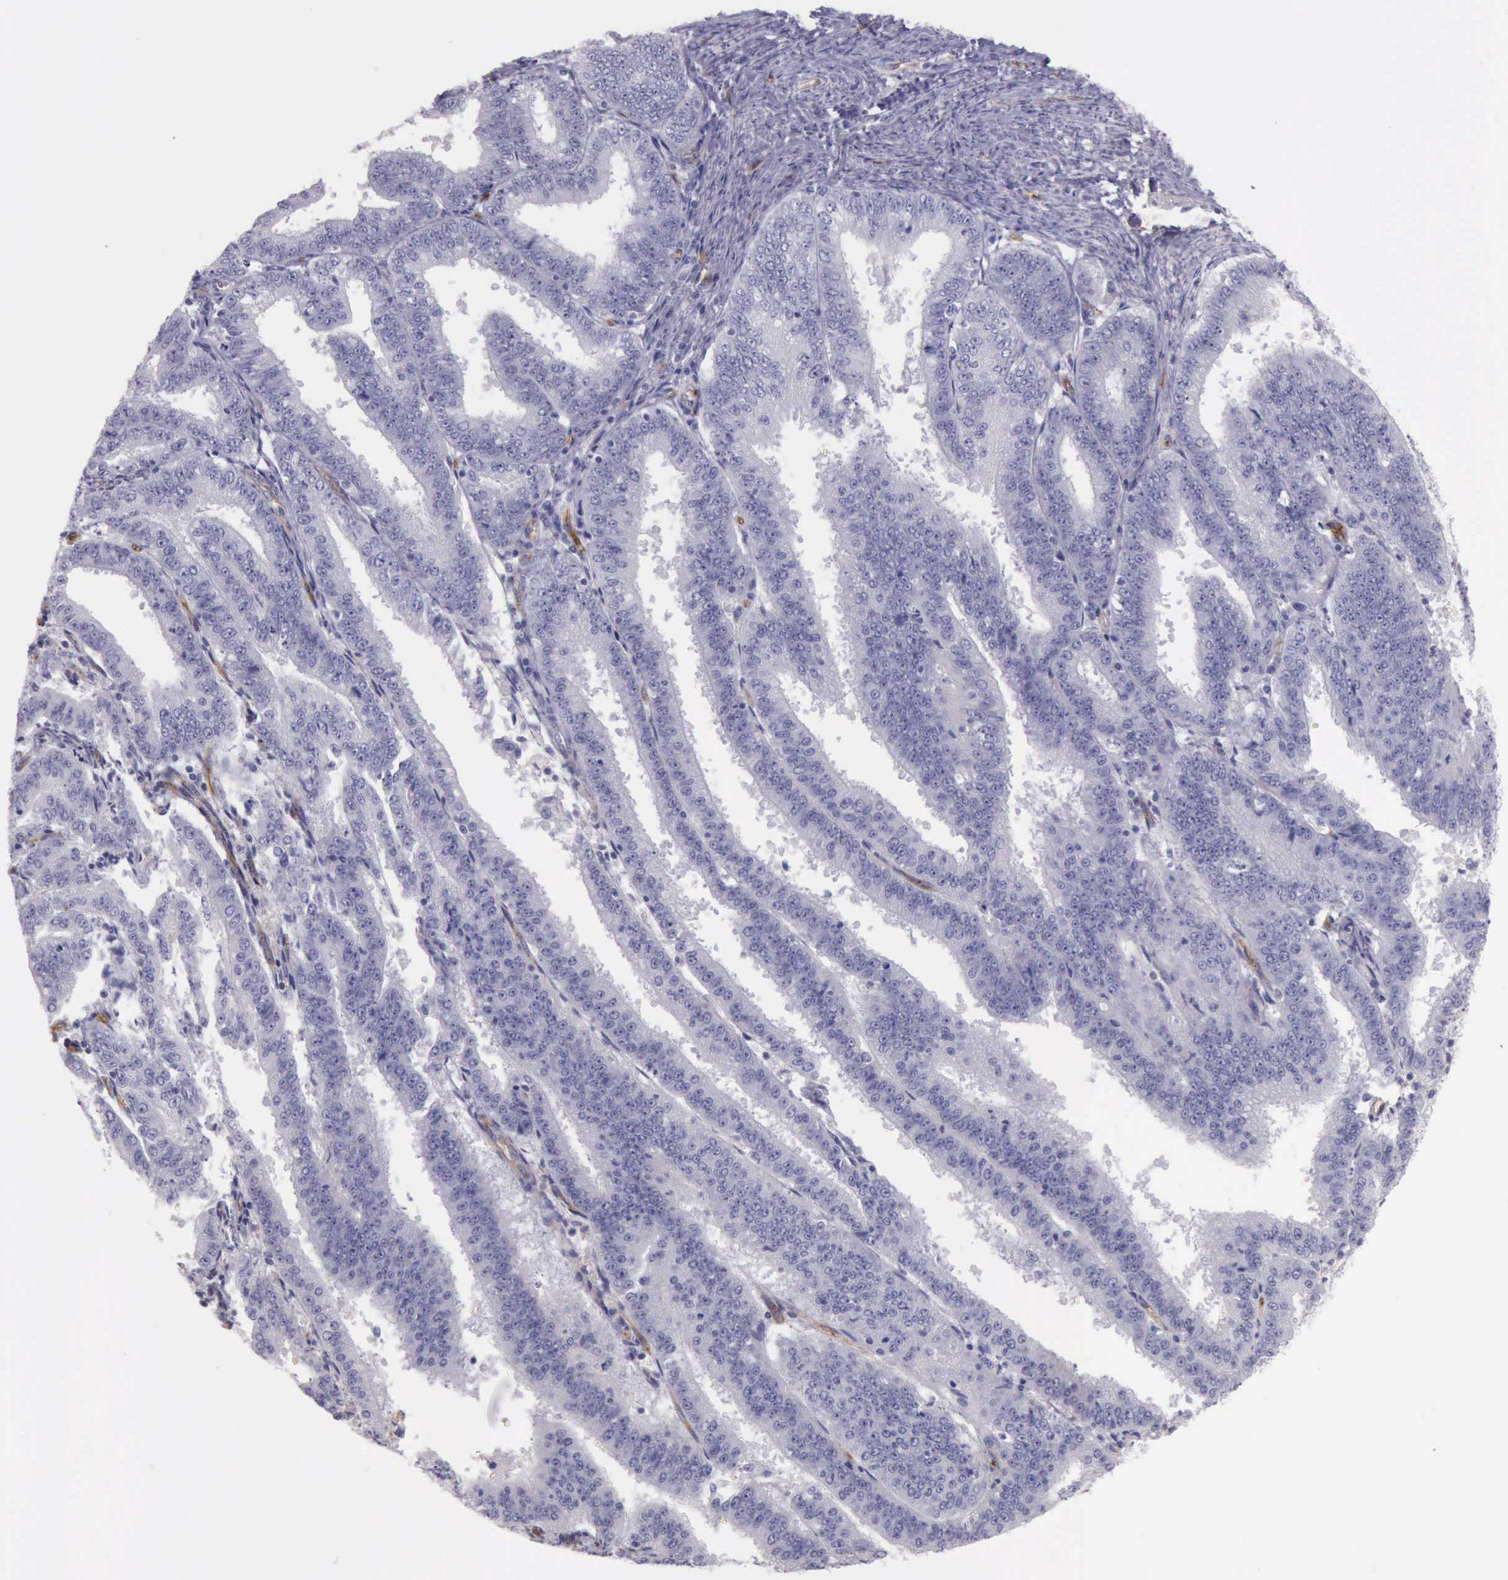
{"staining": {"intensity": "negative", "quantity": "none", "location": "none"}, "tissue": "endometrial cancer", "cell_type": "Tumor cells", "image_type": "cancer", "snomed": [{"axis": "morphology", "description": "Adenocarcinoma, NOS"}, {"axis": "topography", "description": "Endometrium"}], "caption": "High magnification brightfield microscopy of endometrial adenocarcinoma stained with DAB (brown) and counterstained with hematoxylin (blue): tumor cells show no significant staining. (Stains: DAB (3,3'-diaminobenzidine) immunohistochemistry (IHC) with hematoxylin counter stain, Microscopy: brightfield microscopy at high magnification).", "gene": "TCEANC", "patient": {"sex": "female", "age": 66}}